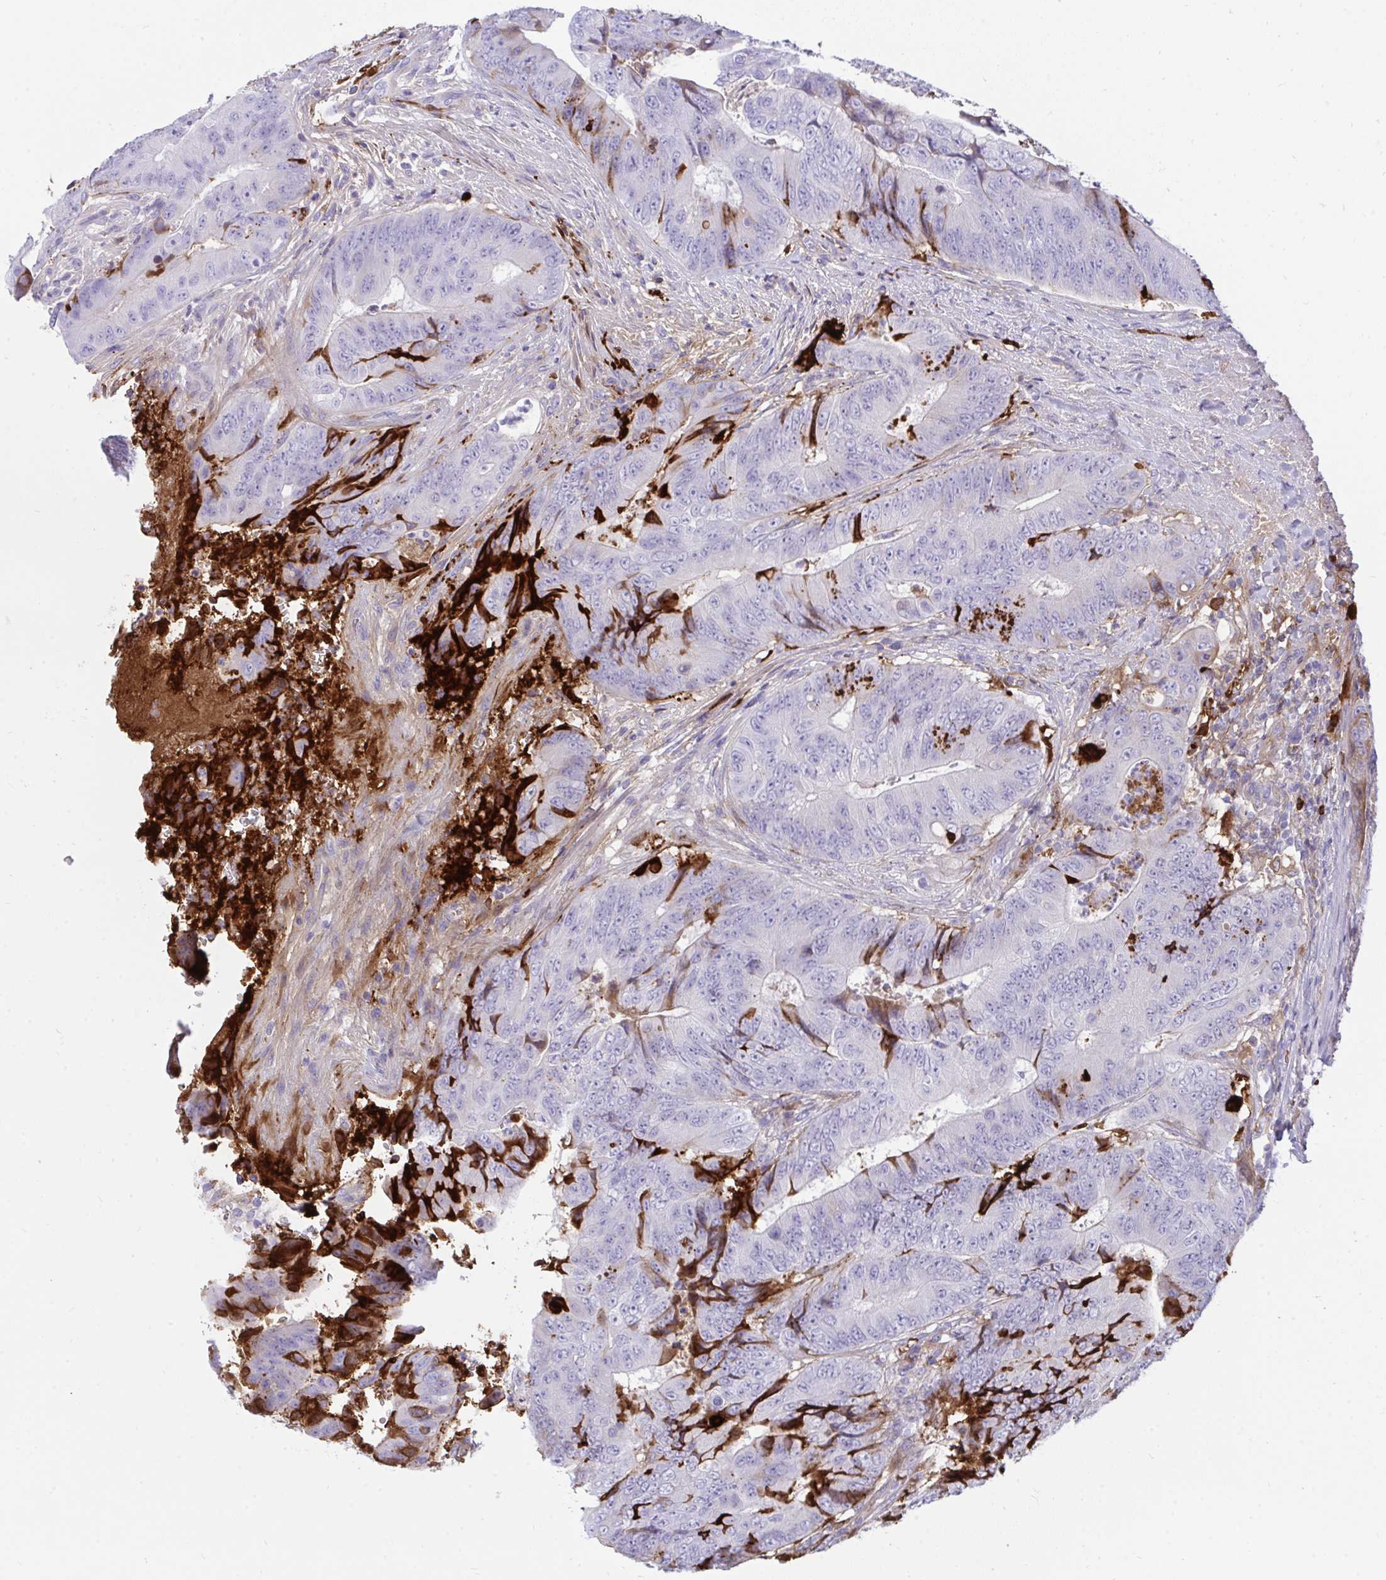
{"staining": {"intensity": "strong", "quantity": "<25%", "location": "cytoplasmic/membranous"}, "tissue": "colorectal cancer", "cell_type": "Tumor cells", "image_type": "cancer", "snomed": [{"axis": "morphology", "description": "Adenocarcinoma, NOS"}, {"axis": "topography", "description": "Colon"}], "caption": "Immunohistochemical staining of colorectal cancer reveals medium levels of strong cytoplasmic/membranous protein expression in approximately <25% of tumor cells.", "gene": "F2", "patient": {"sex": "female", "age": 48}}